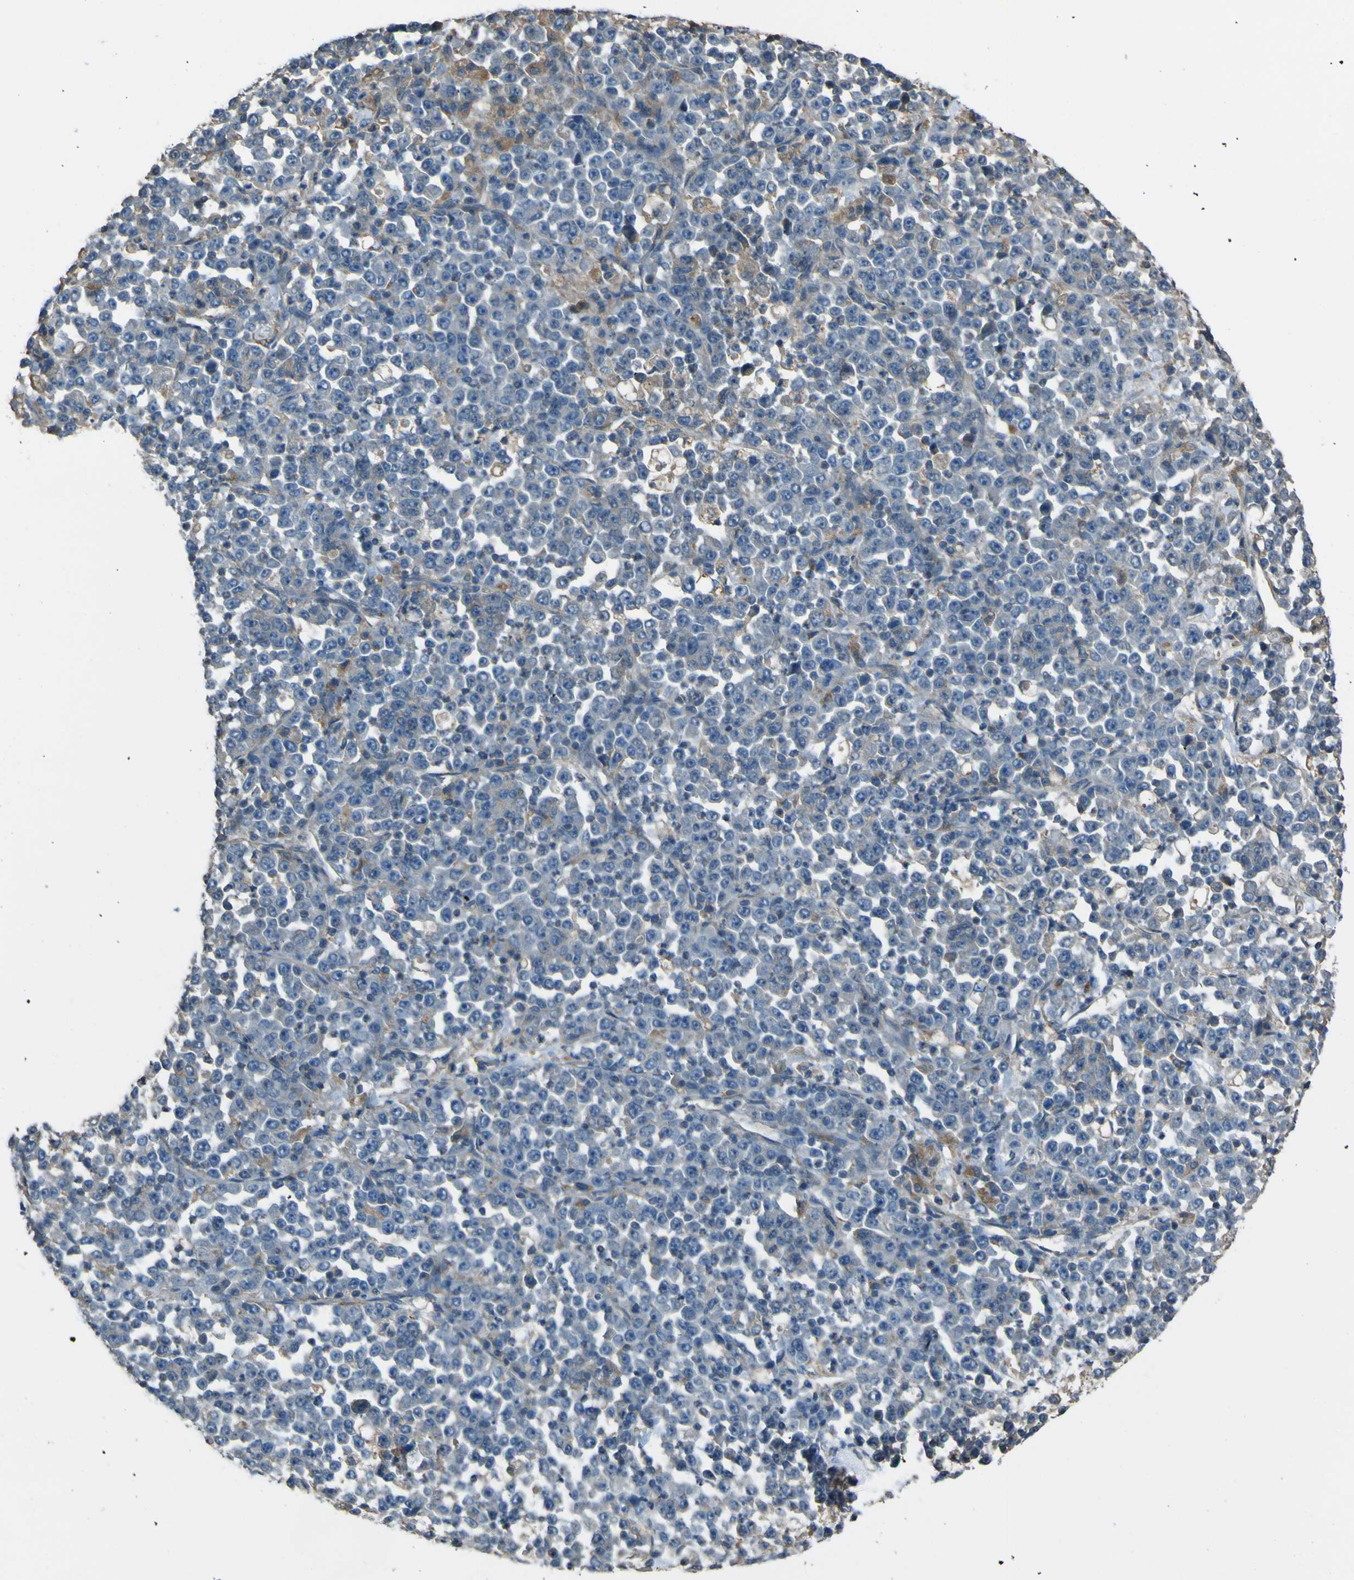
{"staining": {"intensity": "weak", "quantity": "25%-75%", "location": "cytoplasmic/membranous"}, "tissue": "stomach cancer", "cell_type": "Tumor cells", "image_type": "cancer", "snomed": [{"axis": "morphology", "description": "Normal tissue, NOS"}, {"axis": "morphology", "description": "Adenocarcinoma, NOS"}, {"axis": "topography", "description": "Stomach, upper"}, {"axis": "topography", "description": "Stomach"}], "caption": "A histopathology image of stomach cancer stained for a protein demonstrates weak cytoplasmic/membranous brown staining in tumor cells.", "gene": "NAALADL2", "patient": {"sex": "male", "age": 59}}